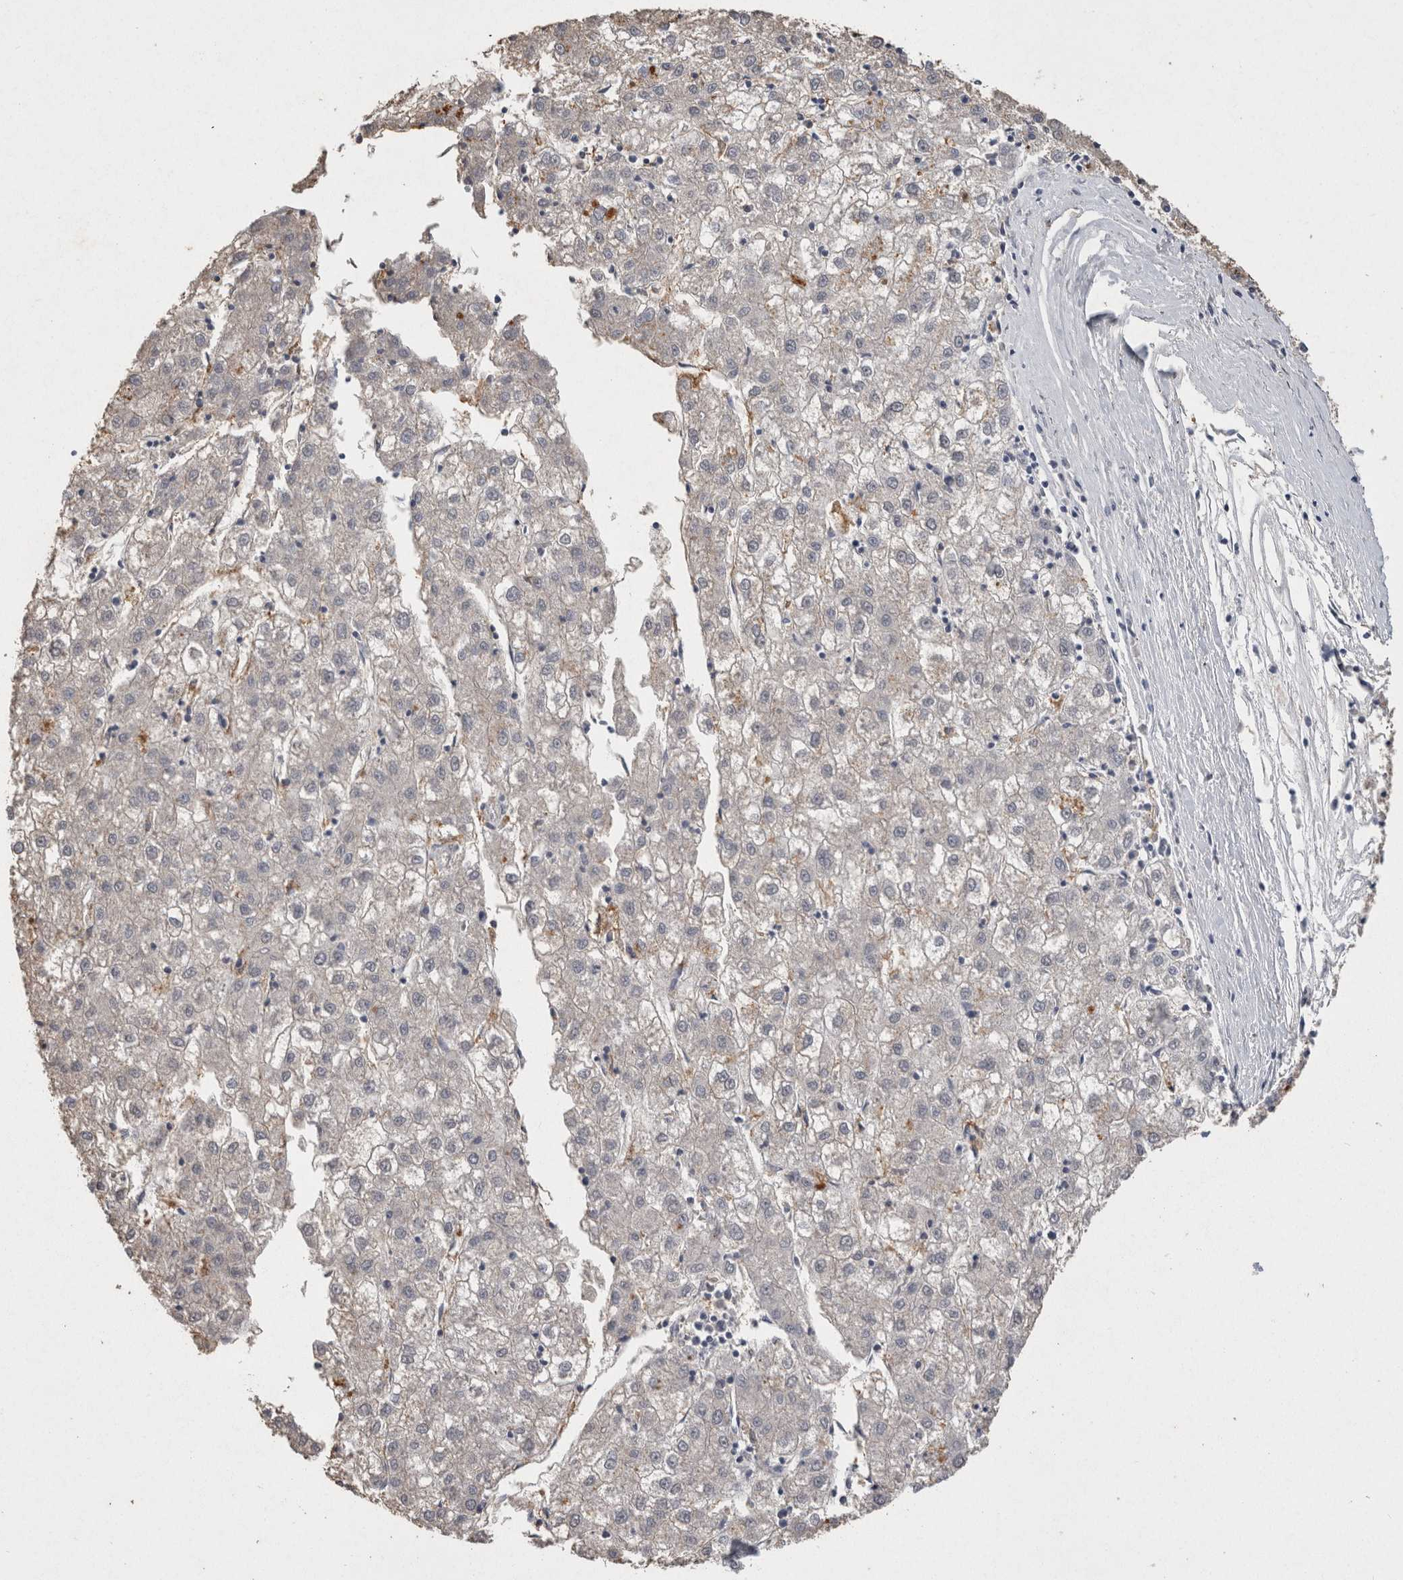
{"staining": {"intensity": "negative", "quantity": "none", "location": "none"}, "tissue": "liver cancer", "cell_type": "Tumor cells", "image_type": "cancer", "snomed": [{"axis": "morphology", "description": "Carcinoma, Hepatocellular, NOS"}, {"axis": "topography", "description": "Liver"}], "caption": "A photomicrograph of human hepatocellular carcinoma (liver) is negative for staining in tumor cells.", "gene": "CNTFR", "patient": {"sex": "male", "age": 72}}